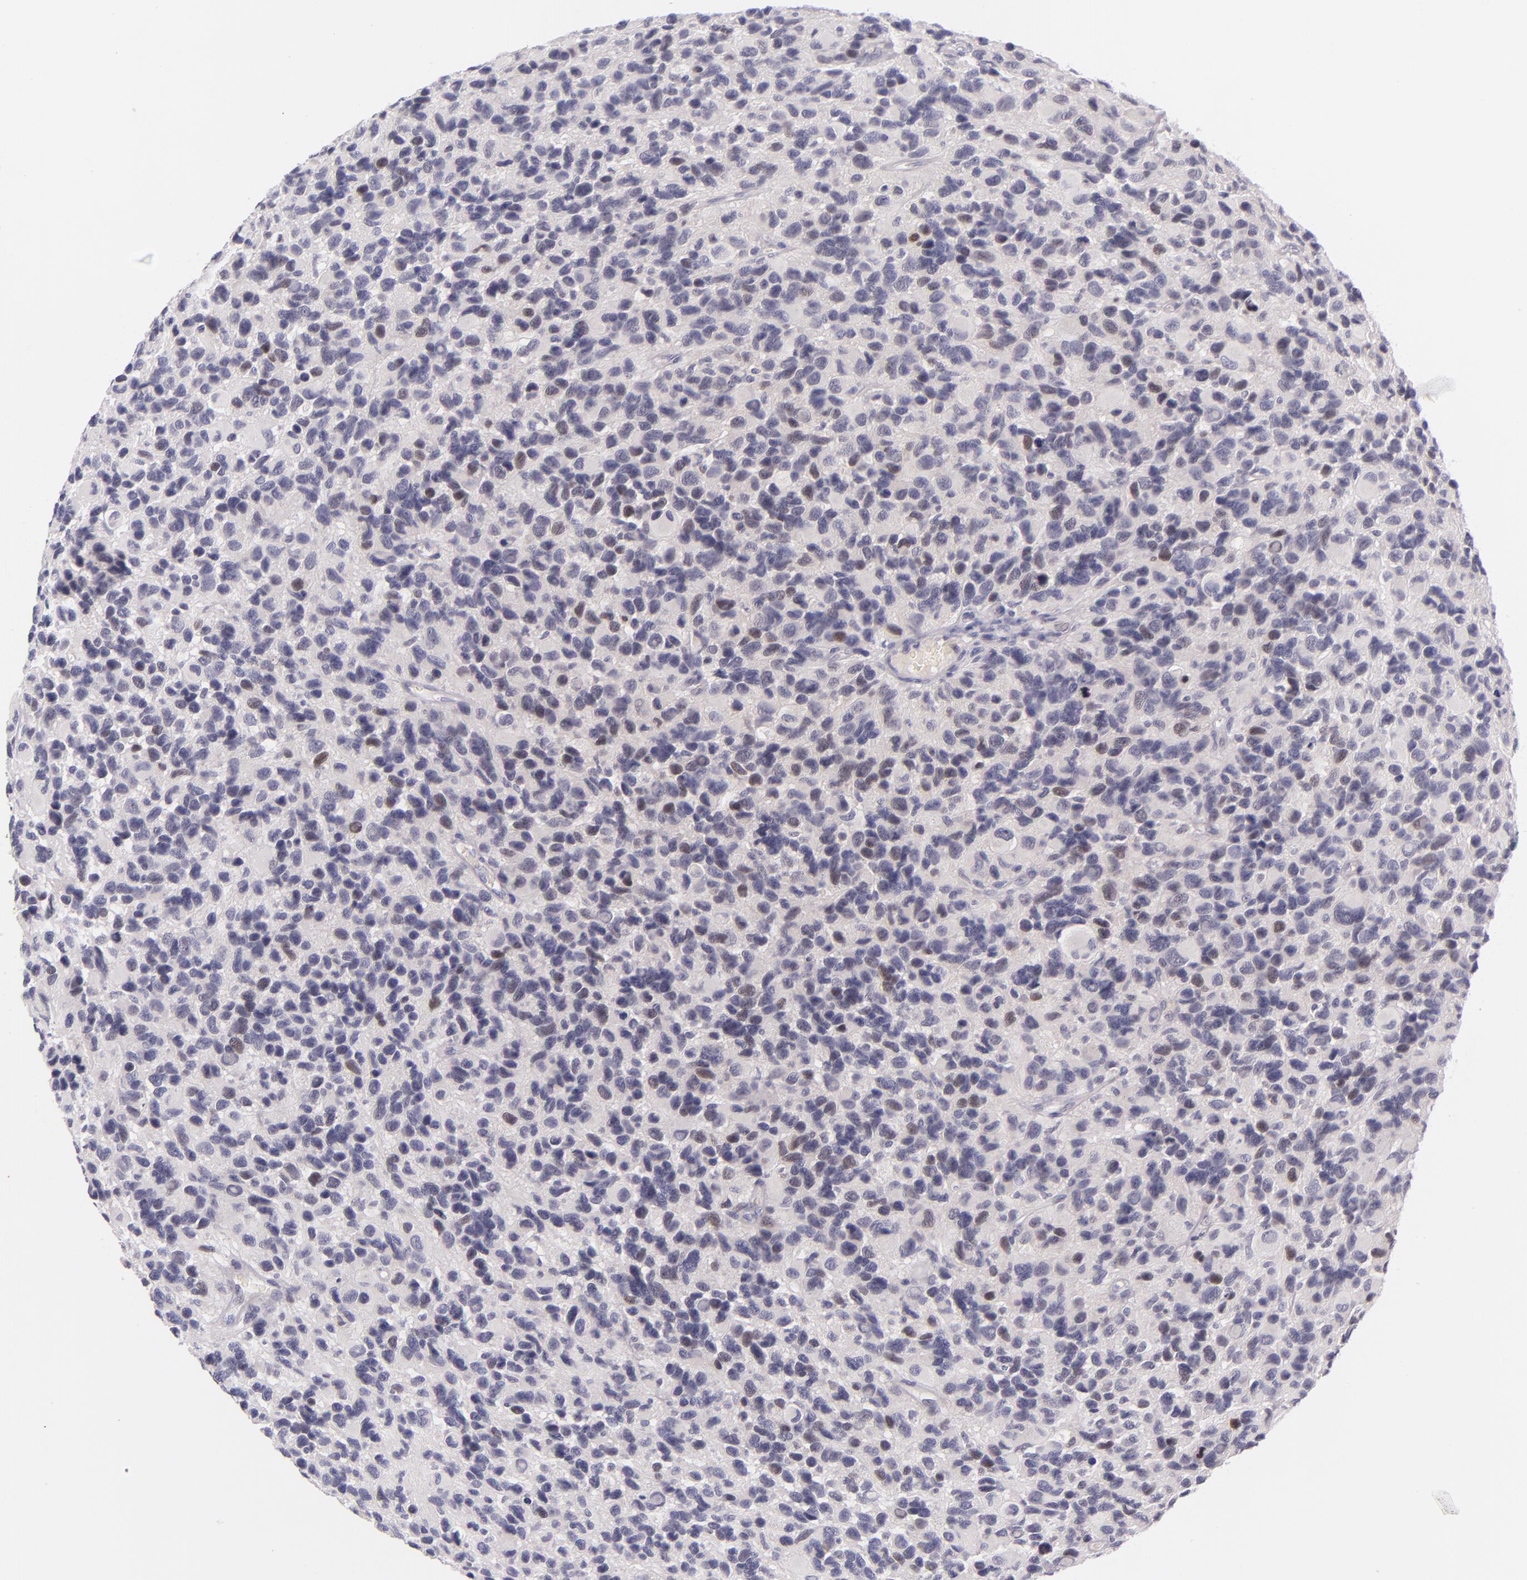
{"staining": {"intensity": "negative", "quantity": "none", "location": "none"}, "tissue": "glioma", "cell_type": "Tumor cells", "image_type": "cancer", "snomed": [{"axis": "morphology", "description": "Glioma, malignant, High grade"}, {"axis": "topography", "description": "Brain"}], "caption": "Immunohistochemistry (IHC) of human malignant glioma (high-grade) displays no expression in tumor cells. Brightfield microscopy of immunohistochemistry stained with DAB (brown) and hematoxylin (blue), captured at high magnification.", "gene": "BCL3", "patient": {"sex": "male", "age": 77}}